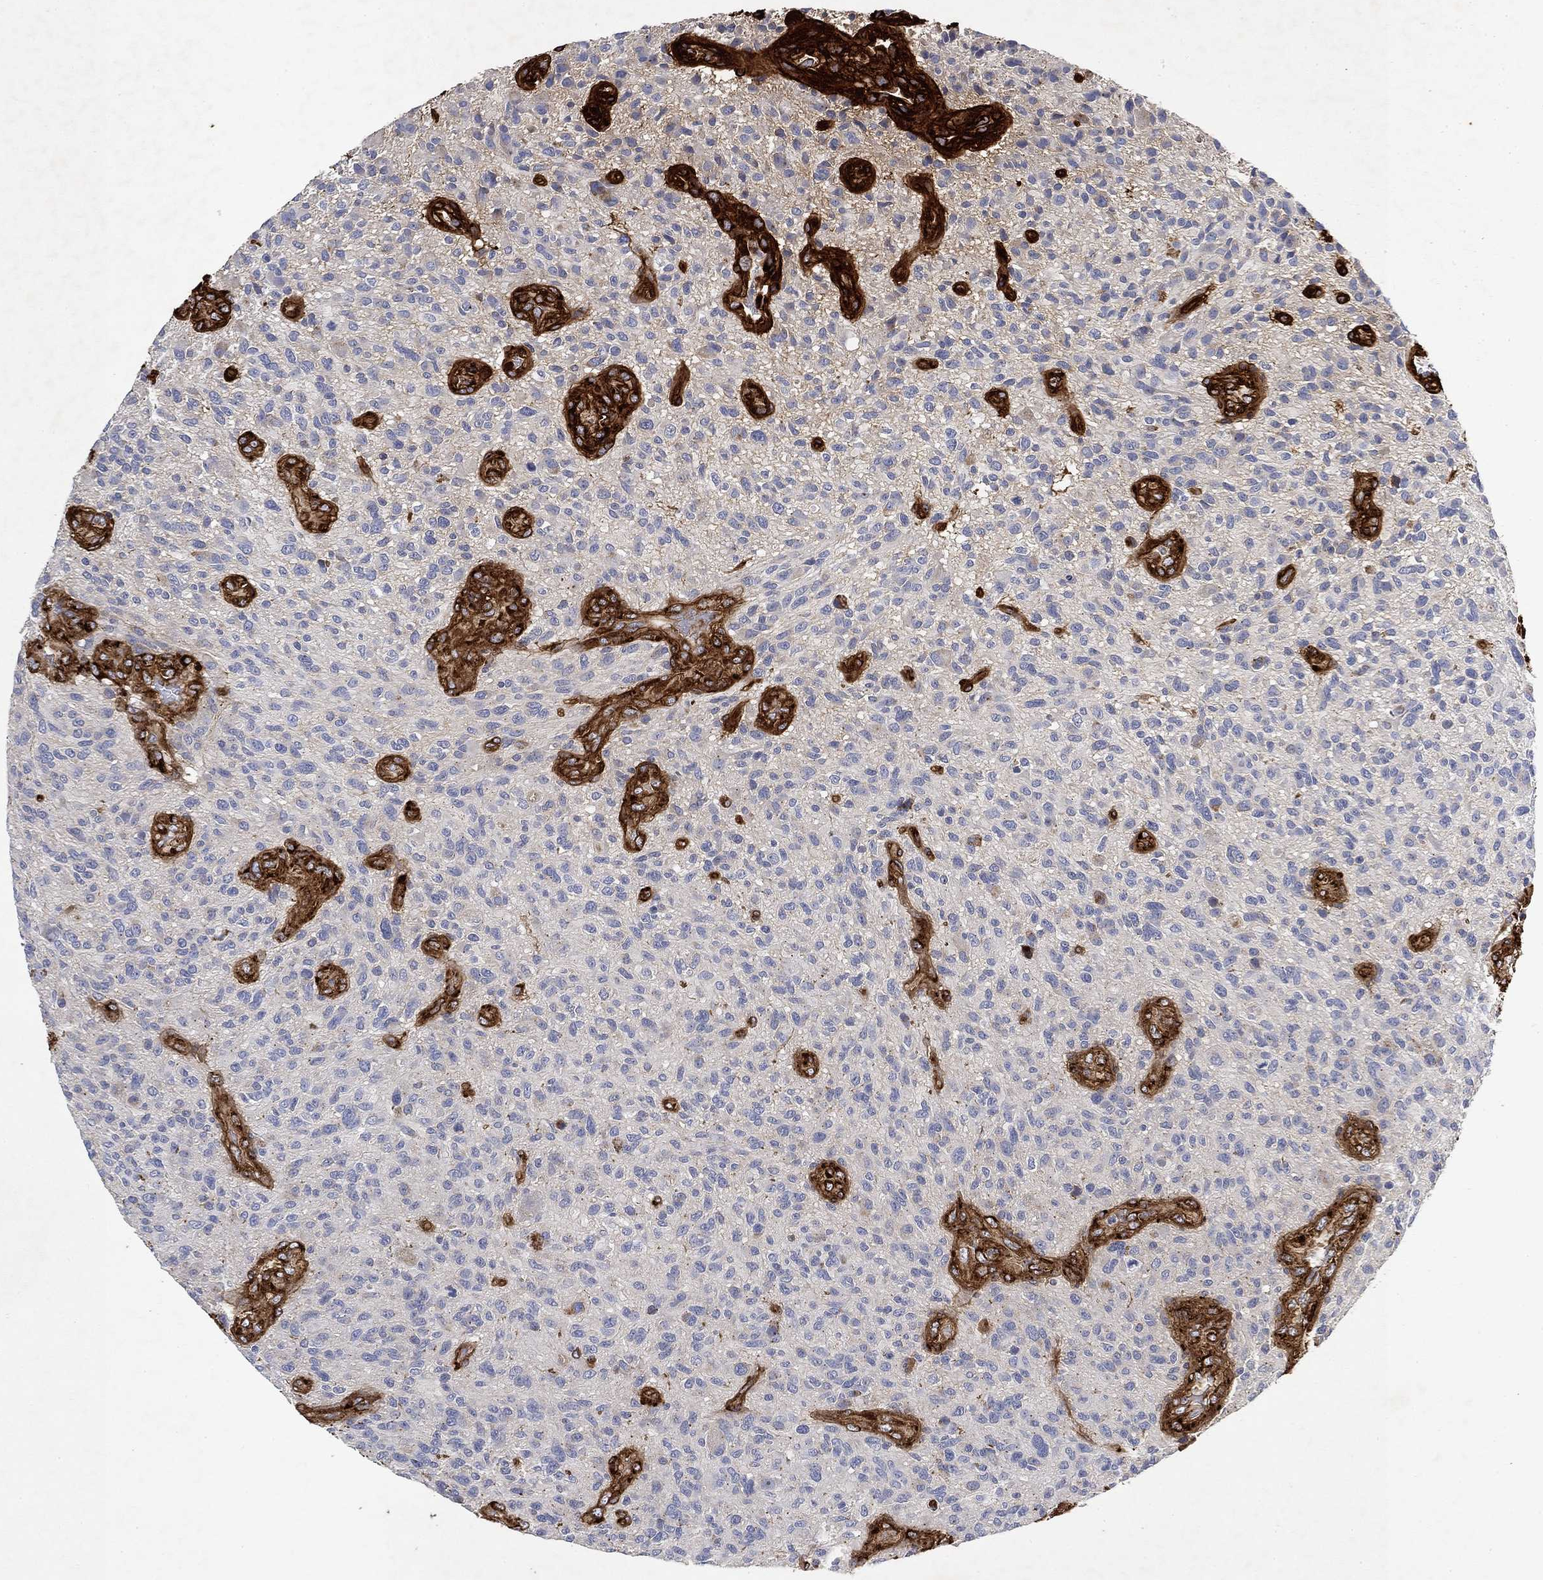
{"staining": {"intensity": "negative", "quantity": "none", "location": "none"}, "tissue": "glioma", "cell_type": "Tumor cells", "image_type": "cancer", "snomed": [{"axis": "morphology", "description": "Glioma, malignant, High grade"}, {"axis": "topography", "description": "Brain"}], "caption": "There is no significant expression in tumor cells of malignant glioma (high-grade).", "gene": "COL4A2", "patient": {"sex": "male", "age": 47}}